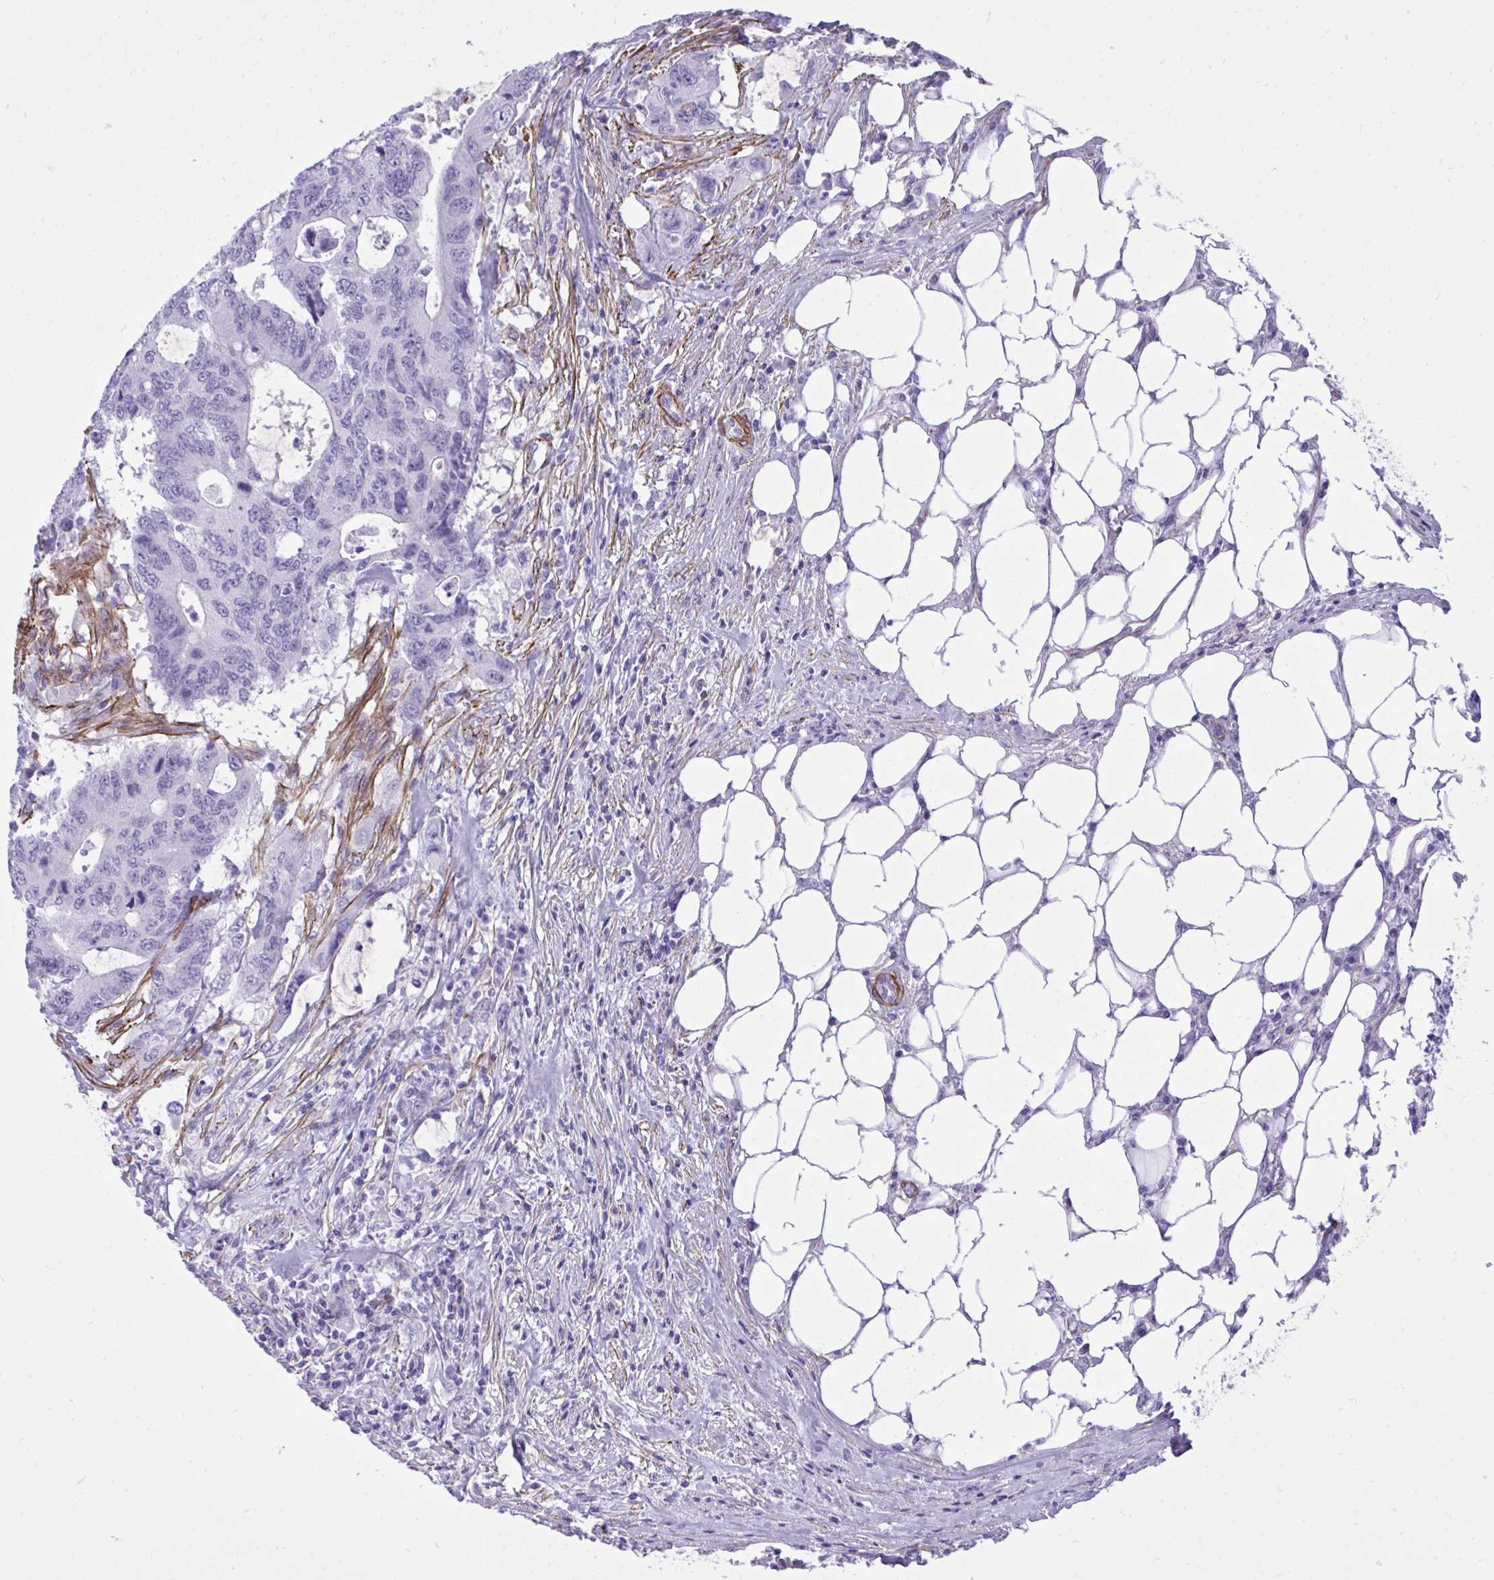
{"staining": {"intensity": "negative", "quantity": "none", "location": "none"}, "tissue": "colorectal cancer", "cell_type": "Tumor cells", "image_type": "cancer", "snomed": [{"axis": "morphology", "description": "Adenocarcinoma, NOS"}, {"axis": "topography", "description": "Colon"}], "caption": "The immunohistochemistry (IHC) histopathology image has no significant expression in tumor cells of colorectal cancer (adenocarcinoma) tissue. (Brightfield microscopy of DAB (3,3'-diaminobenzidine) IHC at high magnification).", "gene": "PITPNM3", "patient": {"sex": "male", "age": 71}}